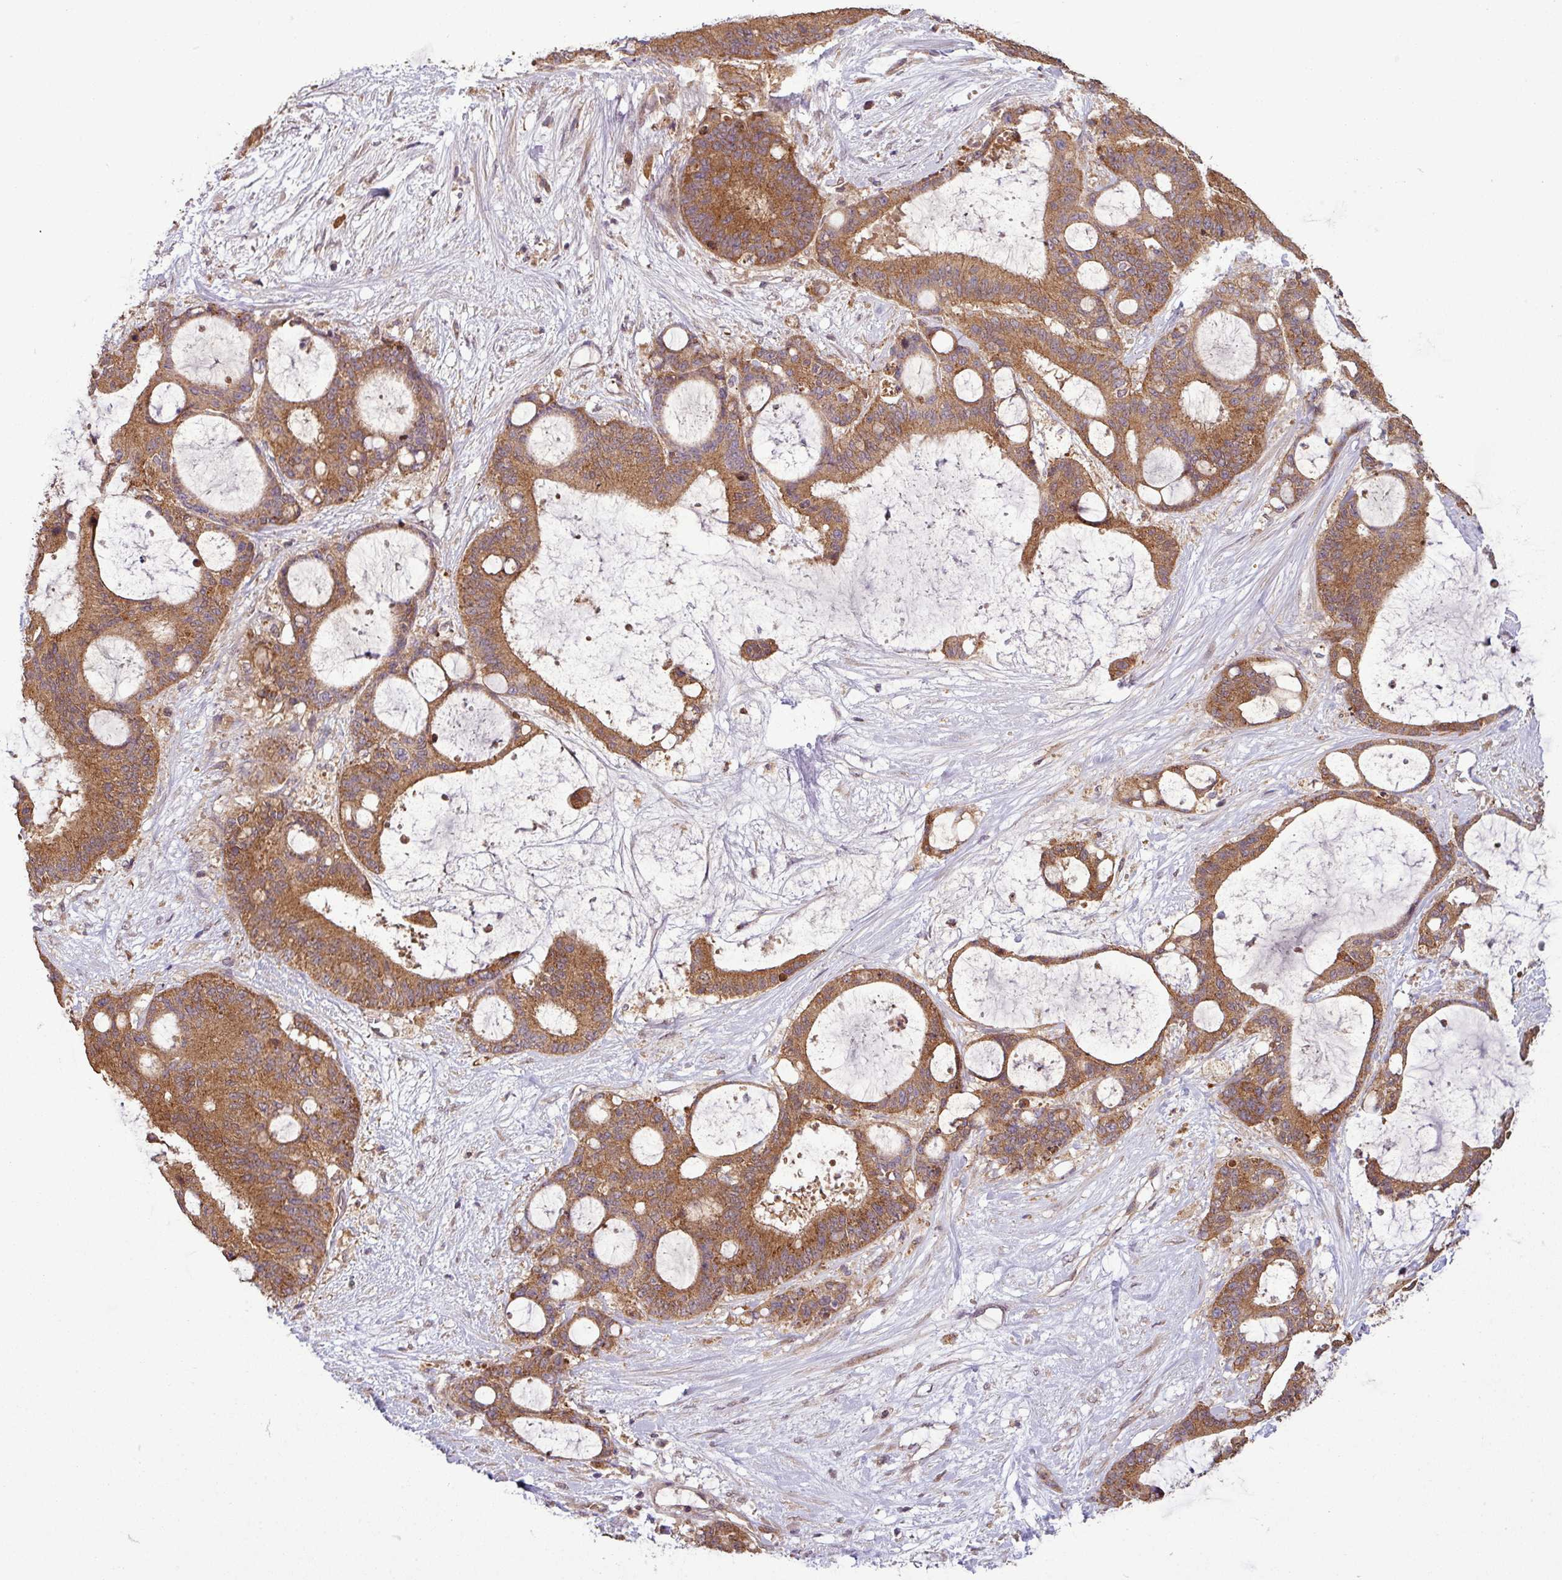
{"staining": {"intensity": "moderate", "quantity": ">75%", "location": "cytoplasmic/membranous"}, "tissue": "liver cancer", "cell_type": "Tumor cells", "image_type": "cancer", "snomed": [{"axis": "morphology", "description": "Normal tissue, NOS"}, {"axis": "morphology", "description": "Cholangiocarcinoma"}, {"axis": "topography", "description": "Liver"}, {"axis": "topography", "description": "Peripheral nerve tissue"}], "caption": "DAB (3,3'-diaminobenzidine) immunohistochemical staining of human liver cancer (cholangiocarcinoma) displays moderate cytoplasmic/membranous protein expression in about >75% of tumor cells. Ihc stains the protein of interest in brown and the nuclei are stained blue.", "gene": "NT5C3A", "patient": {"sex": "female", "age": 73}}